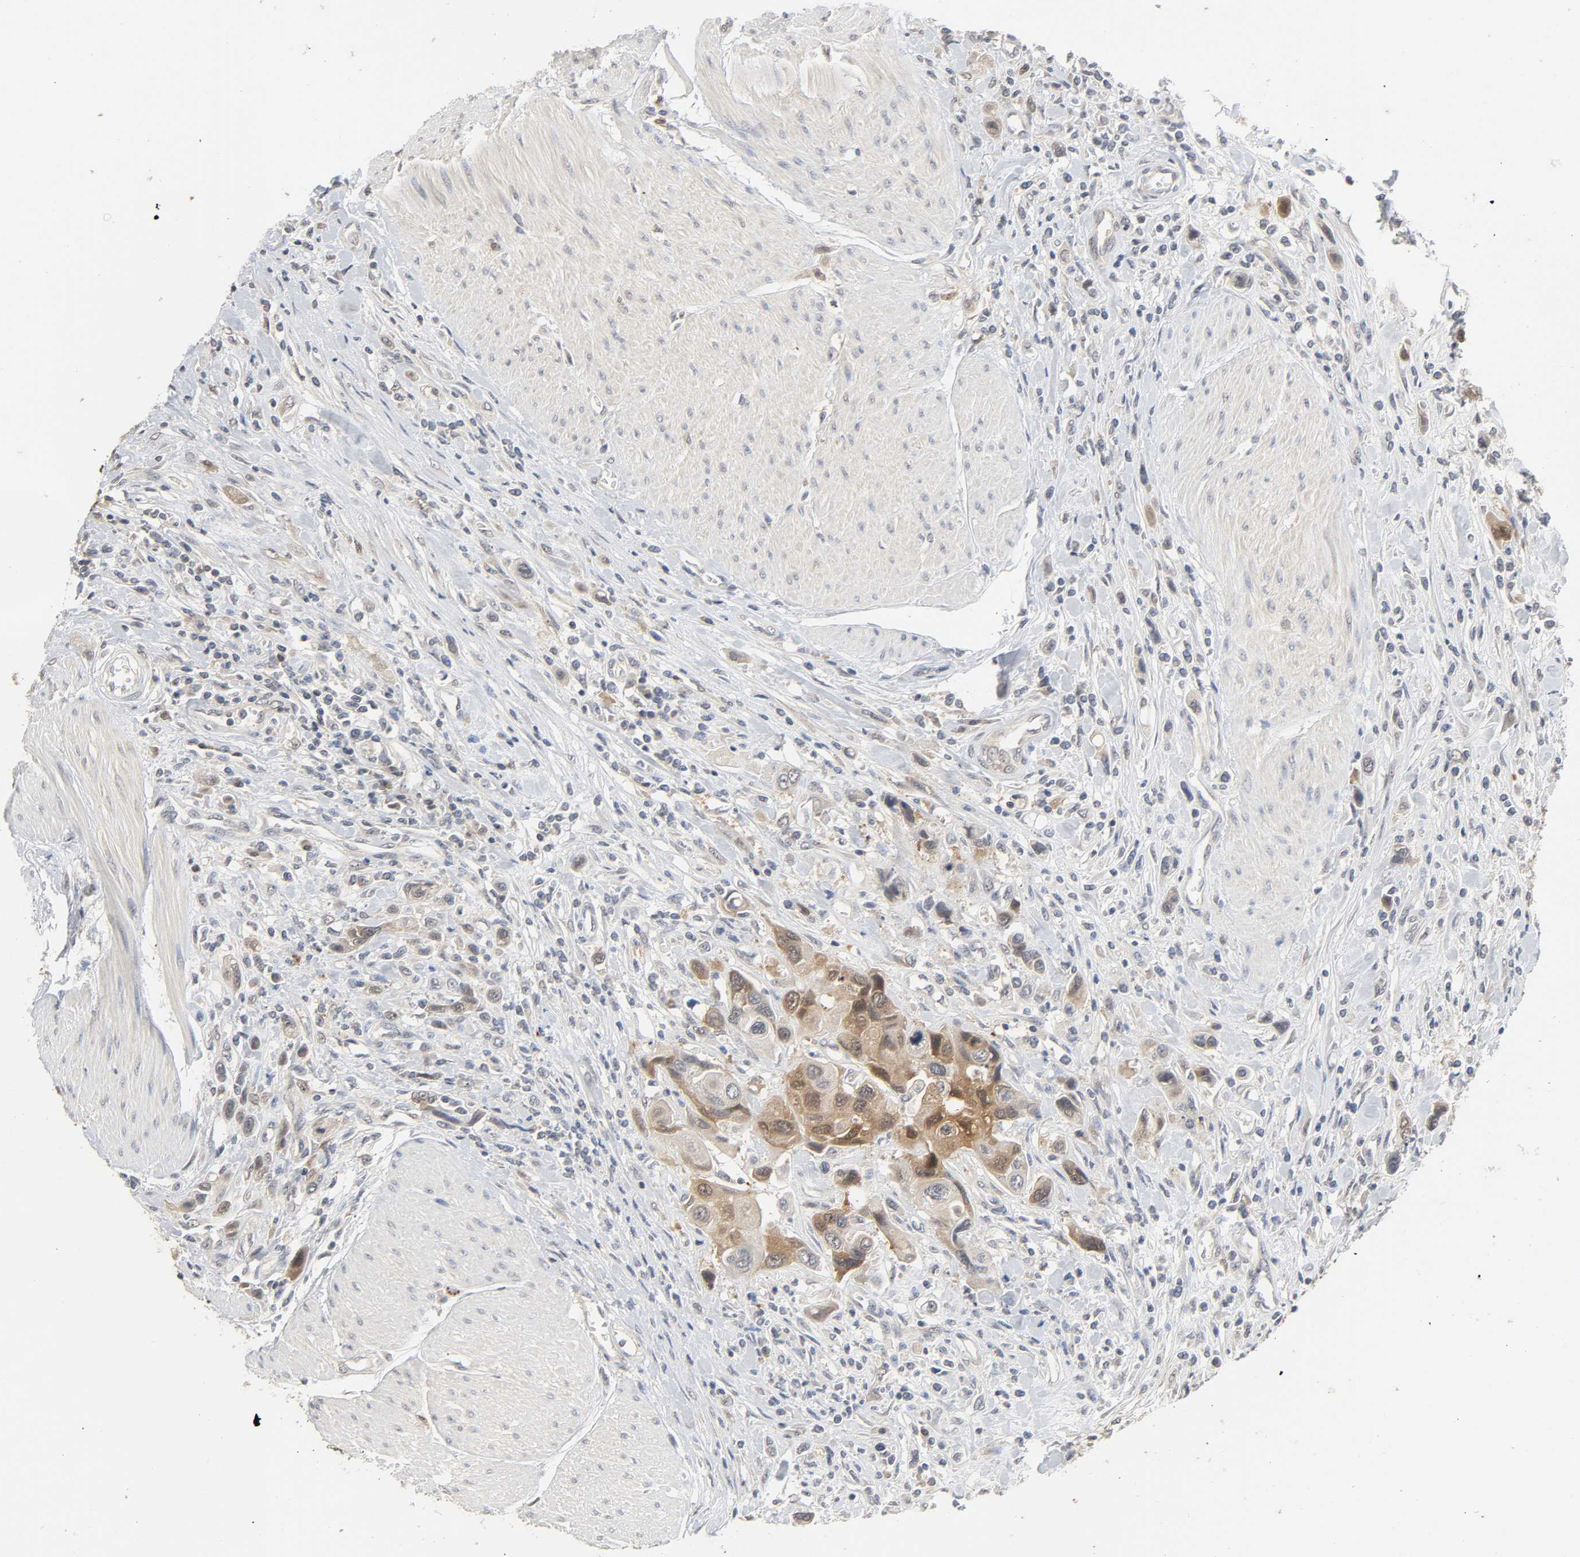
{"staining": {"intensity": "moderate", "quantity": ">75%", "location": "cytoplasmic/membranous"}, "tissue": "urothelial cancer", "cell_type": "Tumor cells", "image_type": "cancer", "snomed": [{"axis": "morphology", "description": "Urothelial carcinoma, High grade"}, {"axis": "topography", "description": "Urinary bladder"}], "caption": "Approximately >75% of tumor cells in human urothelial cancer reveal moderate cytoplasmic/membranous protein expression as visualized by brown immunohistochemical staining.", "gene": "MIF", "patient": {"sex": "male", "age": 50}}